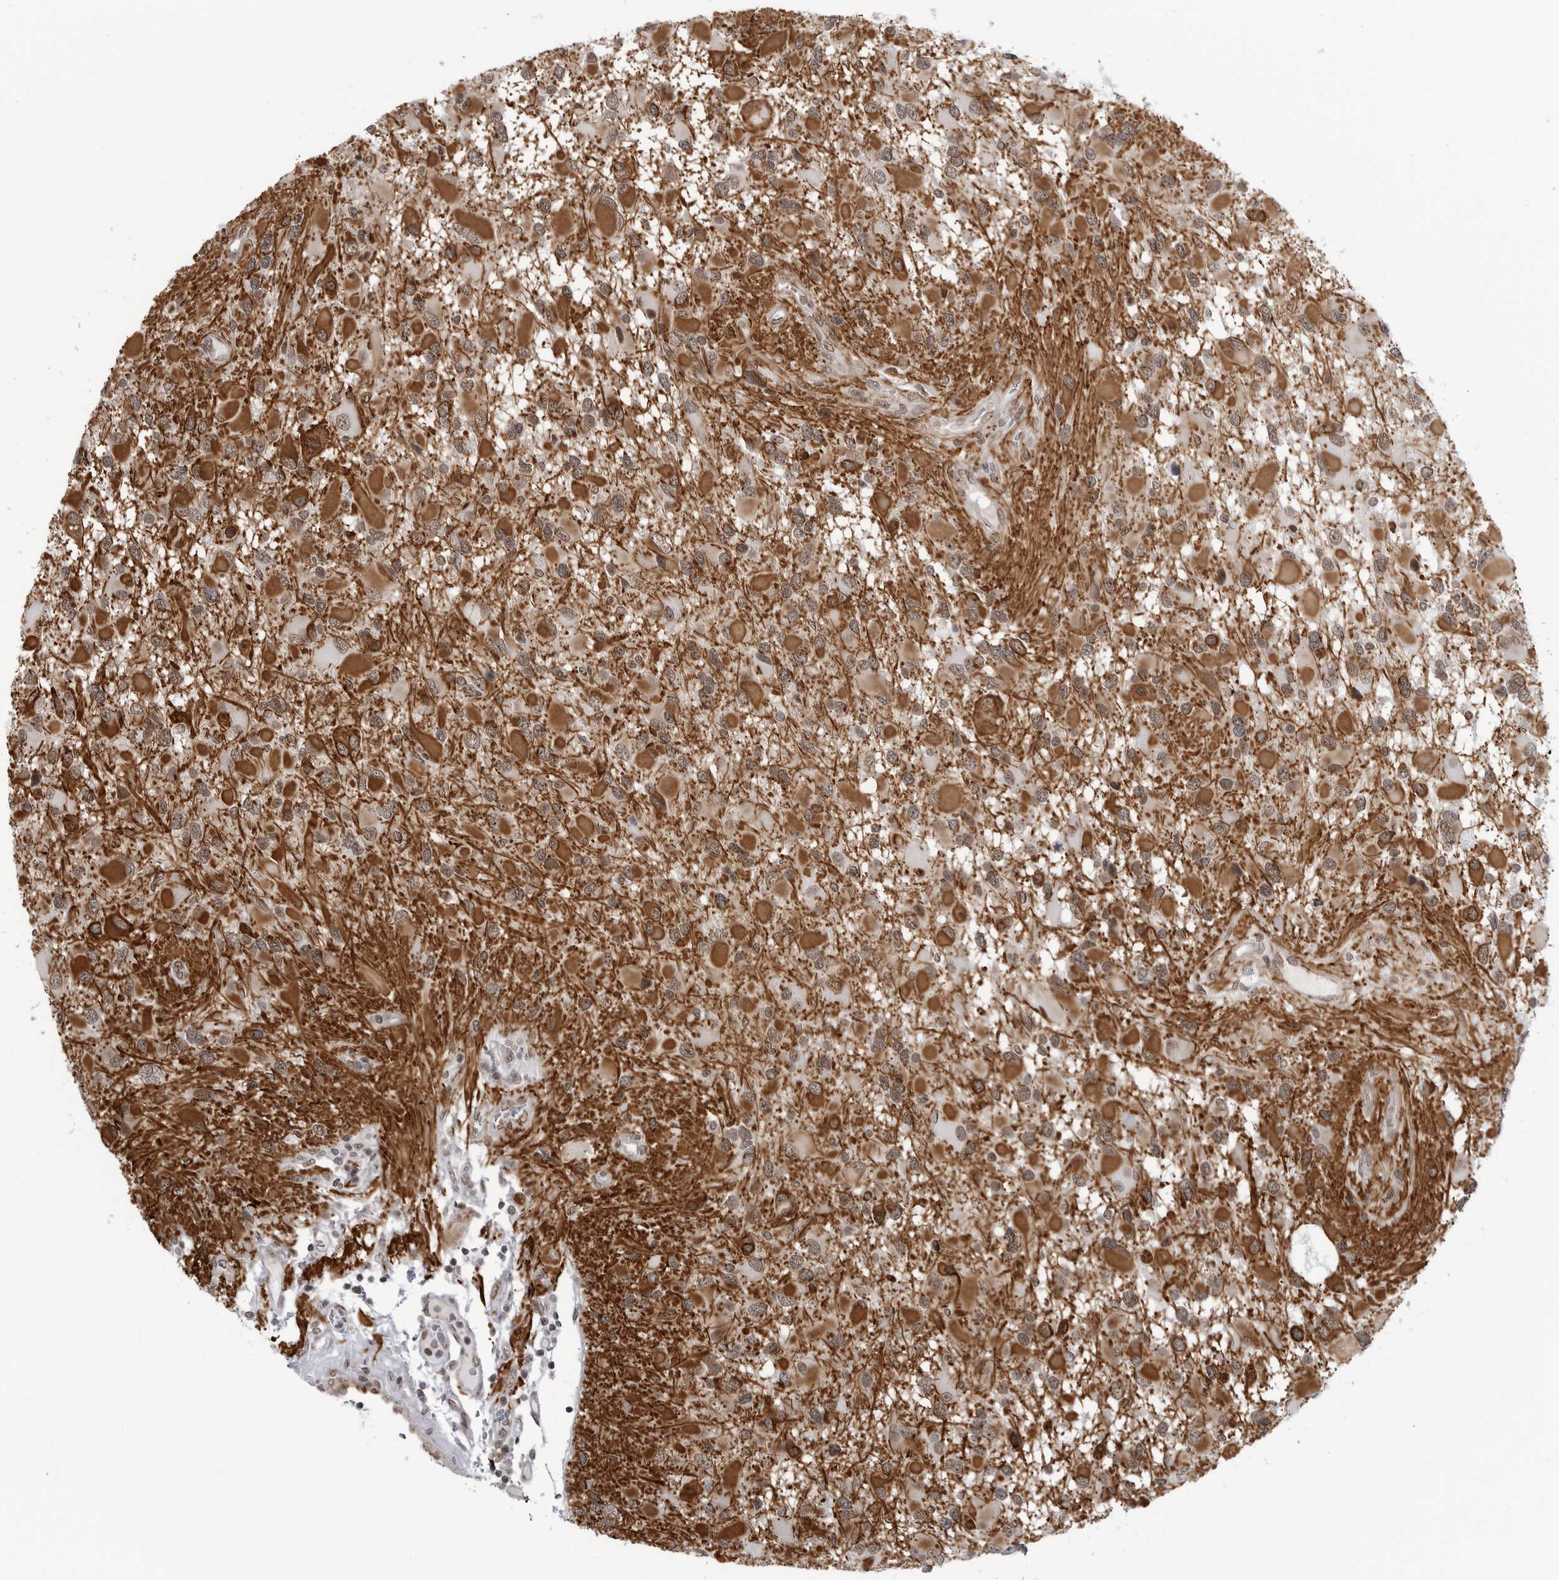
{"staining": {"intensity": "moderate", "quantity": "25%-75%", "location": "cytoplasmic/membranous"}, "tissue": "glioma", "cell_type": "Tumor cells", "image_type": "cancer", "snomed": [{"axis": "morphology", "description": "Glioma, malignant, High grade"}, {"axis": "topography", "description": "Brain"}], "caption": "Protein staining of glioma tissue shows moderate cytoplasmic/membranous staining in about 25%-75% of tumor cells. (Stains: DAB in brown, nuclei in blue, Microscopy: brightfield microscopy at high magnification).", "gene": "RNF26", "patient": {"sex": "male", "age": 53}}